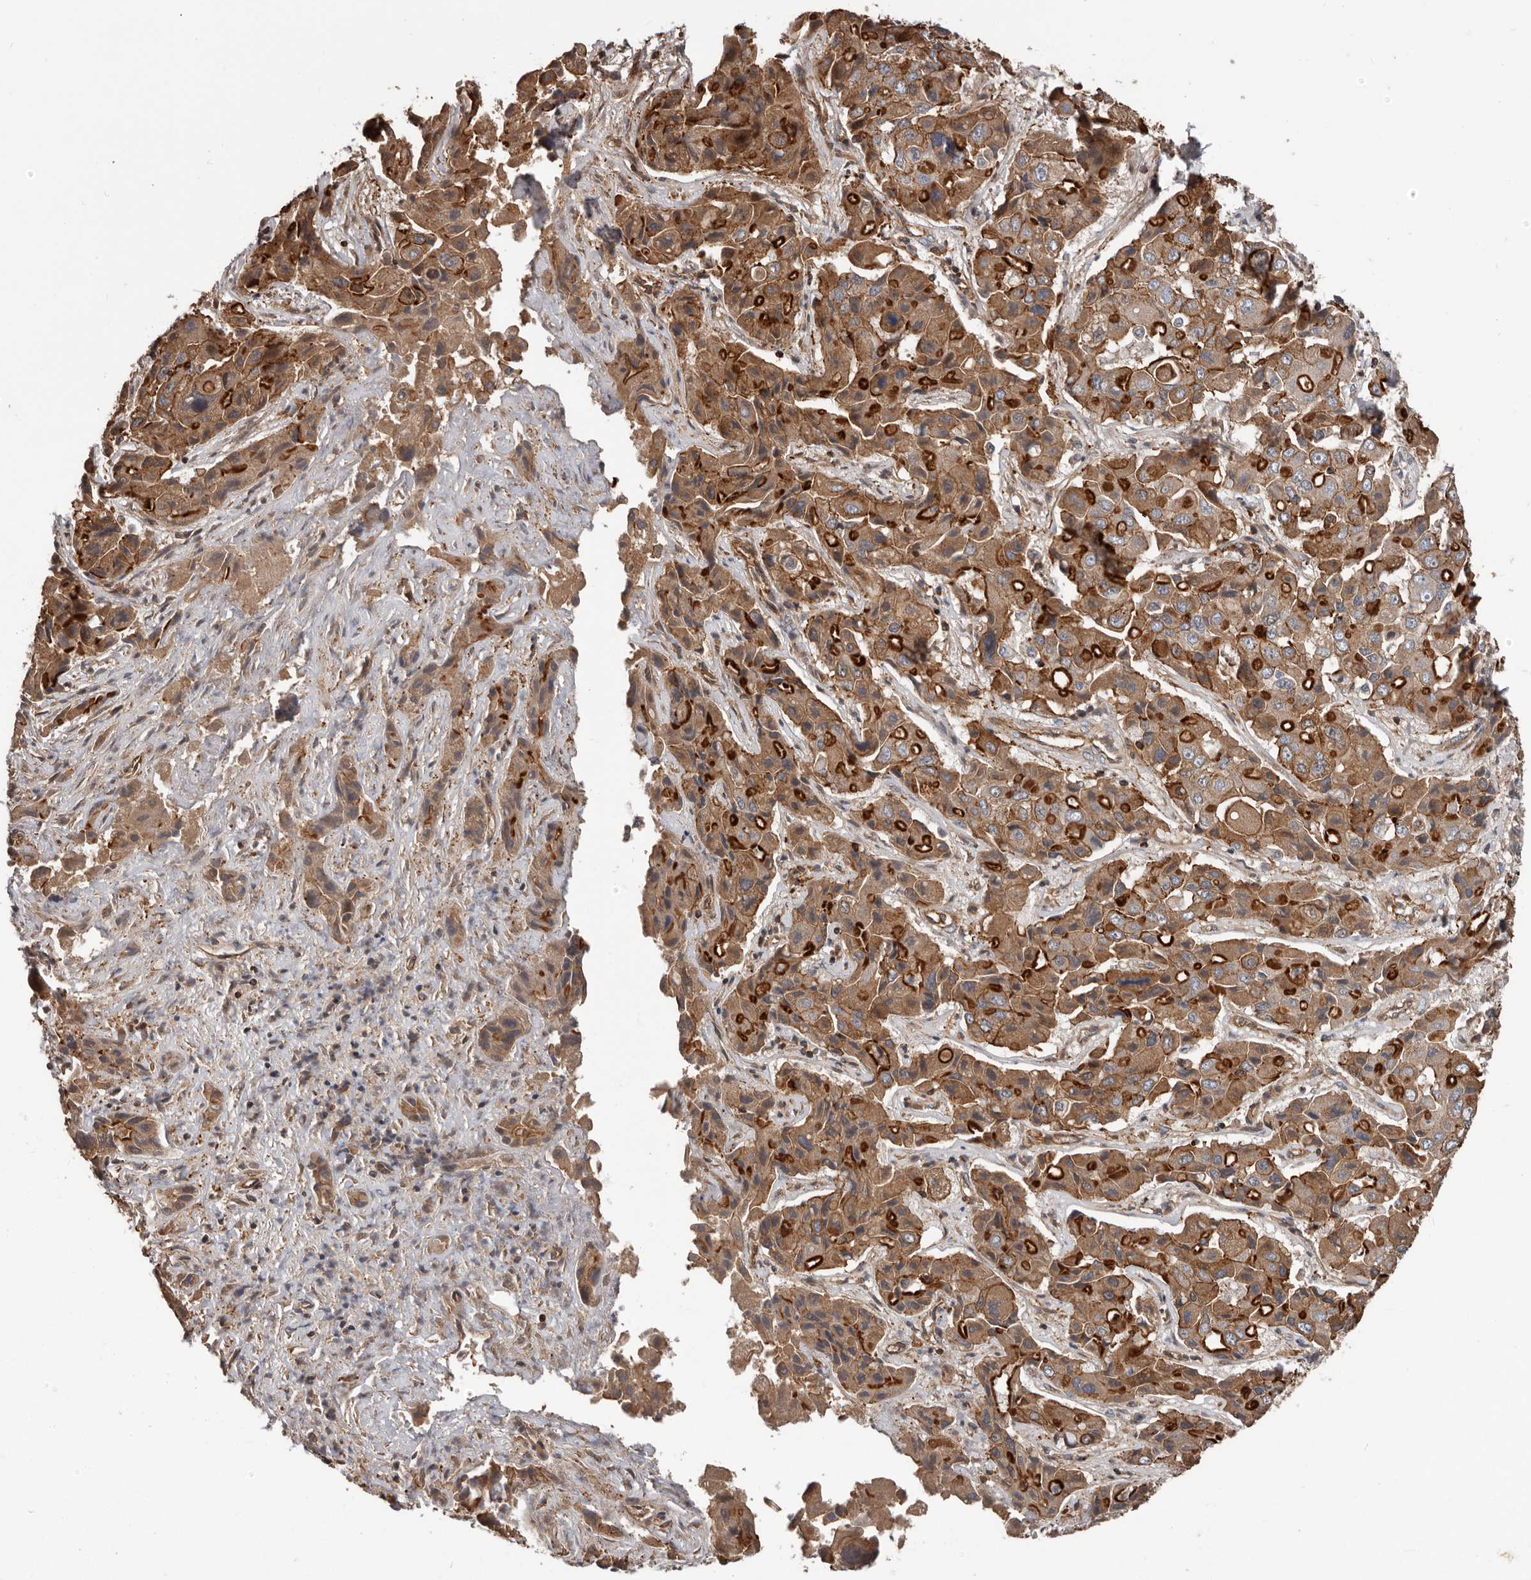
{"staining": {"intensity": "strong", "quantity": ">75%", "location": "cytoplasmic/membranous,nuclear"}, "tissue": "liver cancer", "cell_type": "Tumor cells", "image_type": "cancer", "snomed": [{"axis": "morphology", "description": "Cholangiocarcinoma"}, {"axis": "topography", "description": "Liver"}], "caption": "Liver cancer stained for a protein (brown) shows strong cytoplasmic/membranous and nuclear positive positivity in about >75% of tumor cells.", "gene": "PNRC2", "patient": {"sex": "male", "age": 67}}